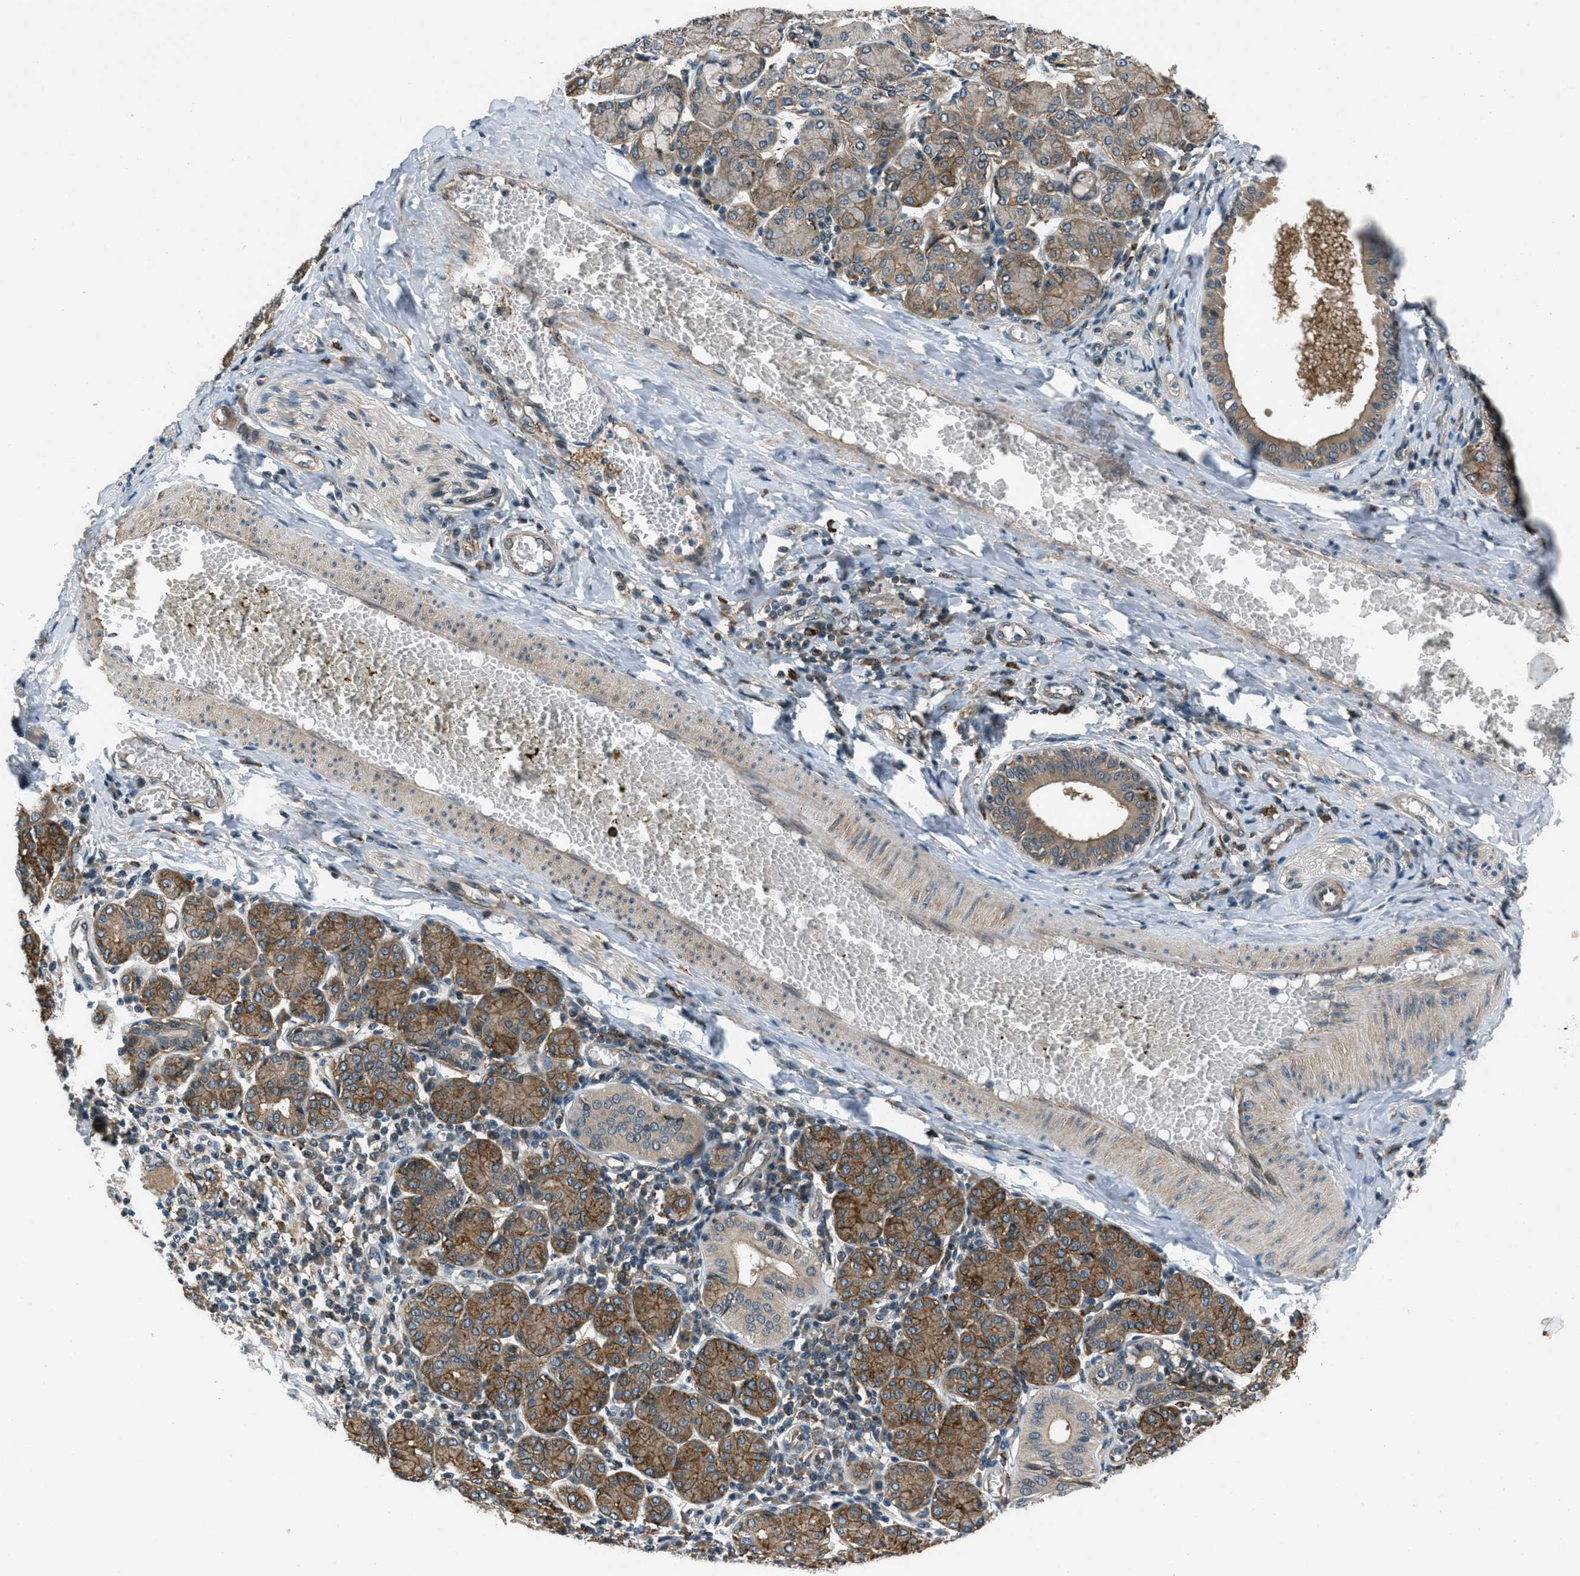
{"staining": {"intensity": "moderate", "quantity": "25%-75%", "location": "cytoplasmic/membranous"}, "tissue": "salivary gland", "cell_type": "Glandular cells", "image_type": "normal", "snomed": [{"axis": "morphology", "description": "Normal tissue, NOS"}, {"axis": "morphology", "description": "Inflammation, NOS"}, {"axis": "topography", "description": "Lymph node"}, {"axis": "topography", "description": "Salivary gland"}], "caption": "A photomicrograph of human salivary gland stained for a protein exhibits moderate cytoplasmic/membranous brown staining in glandular cells.", "gene": "EPSTI1", "patient": {"sex": "male", "age": 3}}